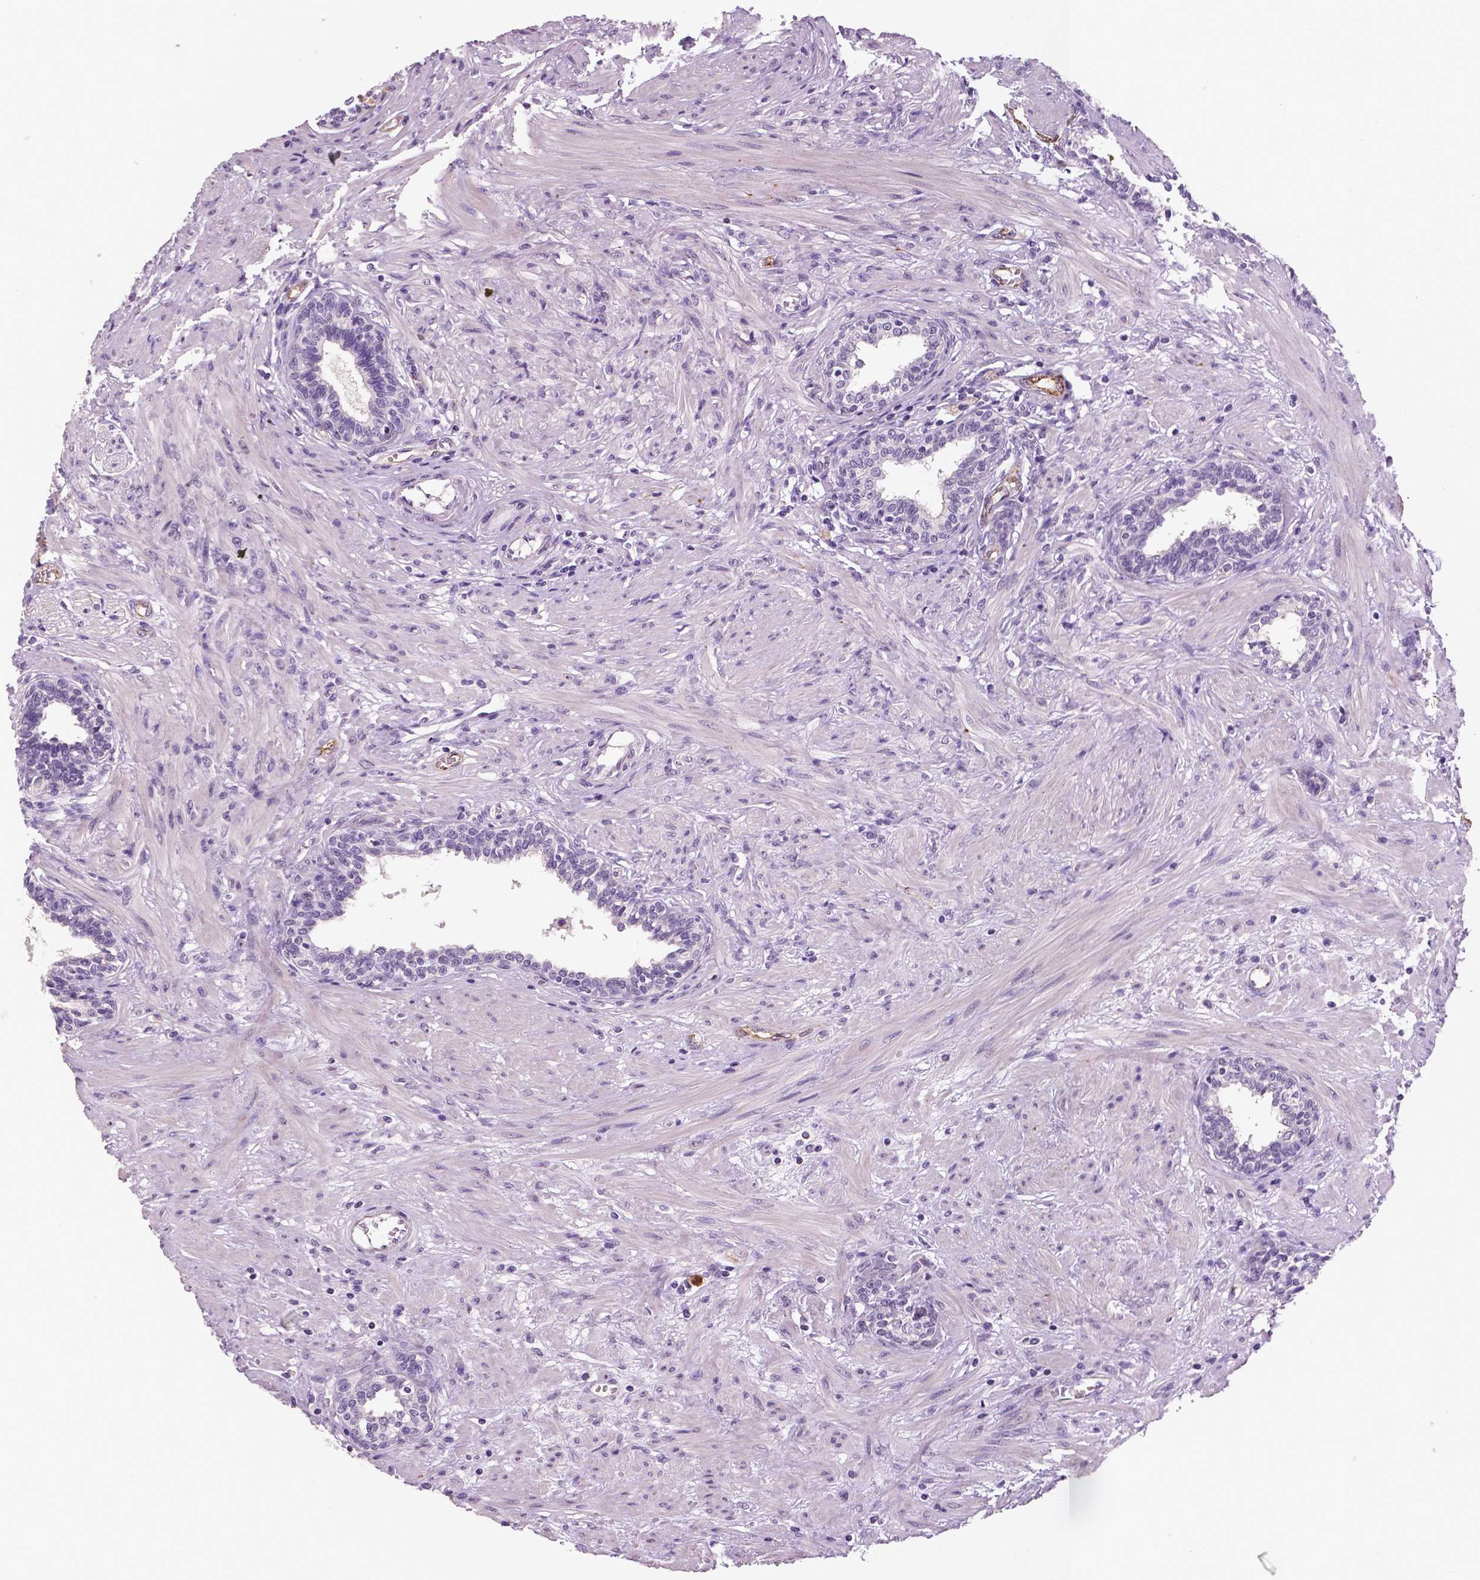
{"staining": {"intensity": "negative", "quantity": "none", "location": "none"}, "tissue": "prostate", "cell_type": "Glandular cells", "image_type": "normal", "snomed": [{"axis": "morphology", "description": "Normal tissue, NOS"}, {"axis": "topography", "description": "Prostate"}], "caption": "This is an immunohistochemistry (IHC) image of unremarkable human prostate. There is no positivity in glandular cells.", "gene": "TSPAN7", "patient": {"sex": "male", "age": 55}}